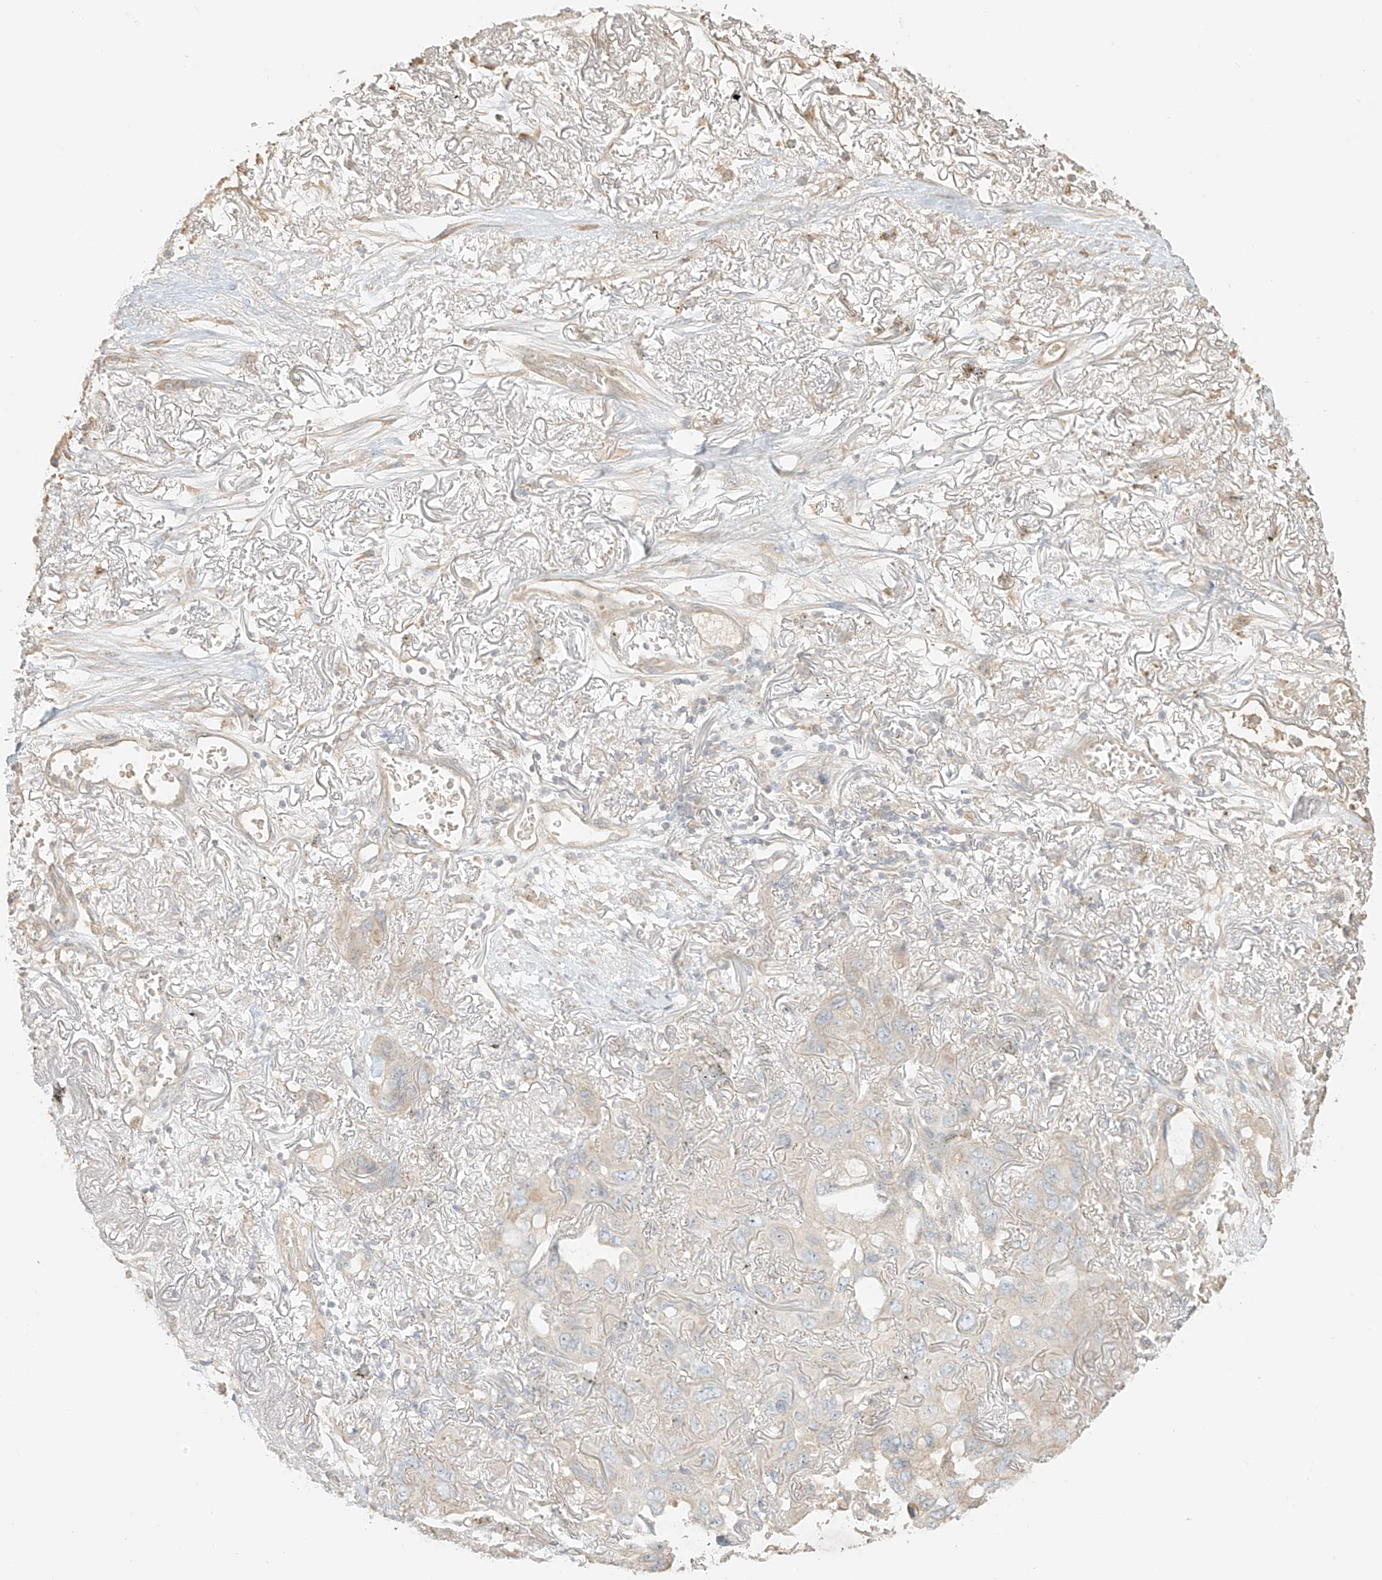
{"staining": {"intensity": "negative", "quantity": "none", "location": "none"}, "tissue": "lung cancer", "cell_type": "Tumor cells", "image_type": "cancer", "snomed": [{"axis": "morphology", "description": "Squamous cell carcinoma, NOS"}, {"axis": "topography", "description": "Lung"}], "caption": "This is a micrograph of immunohistochemistry staining of squamous cell carcinoma (lung), which shows no staining in tumor cells.", "gene": "UPK1B", "patient": {"sex": "female", "age": 73}}